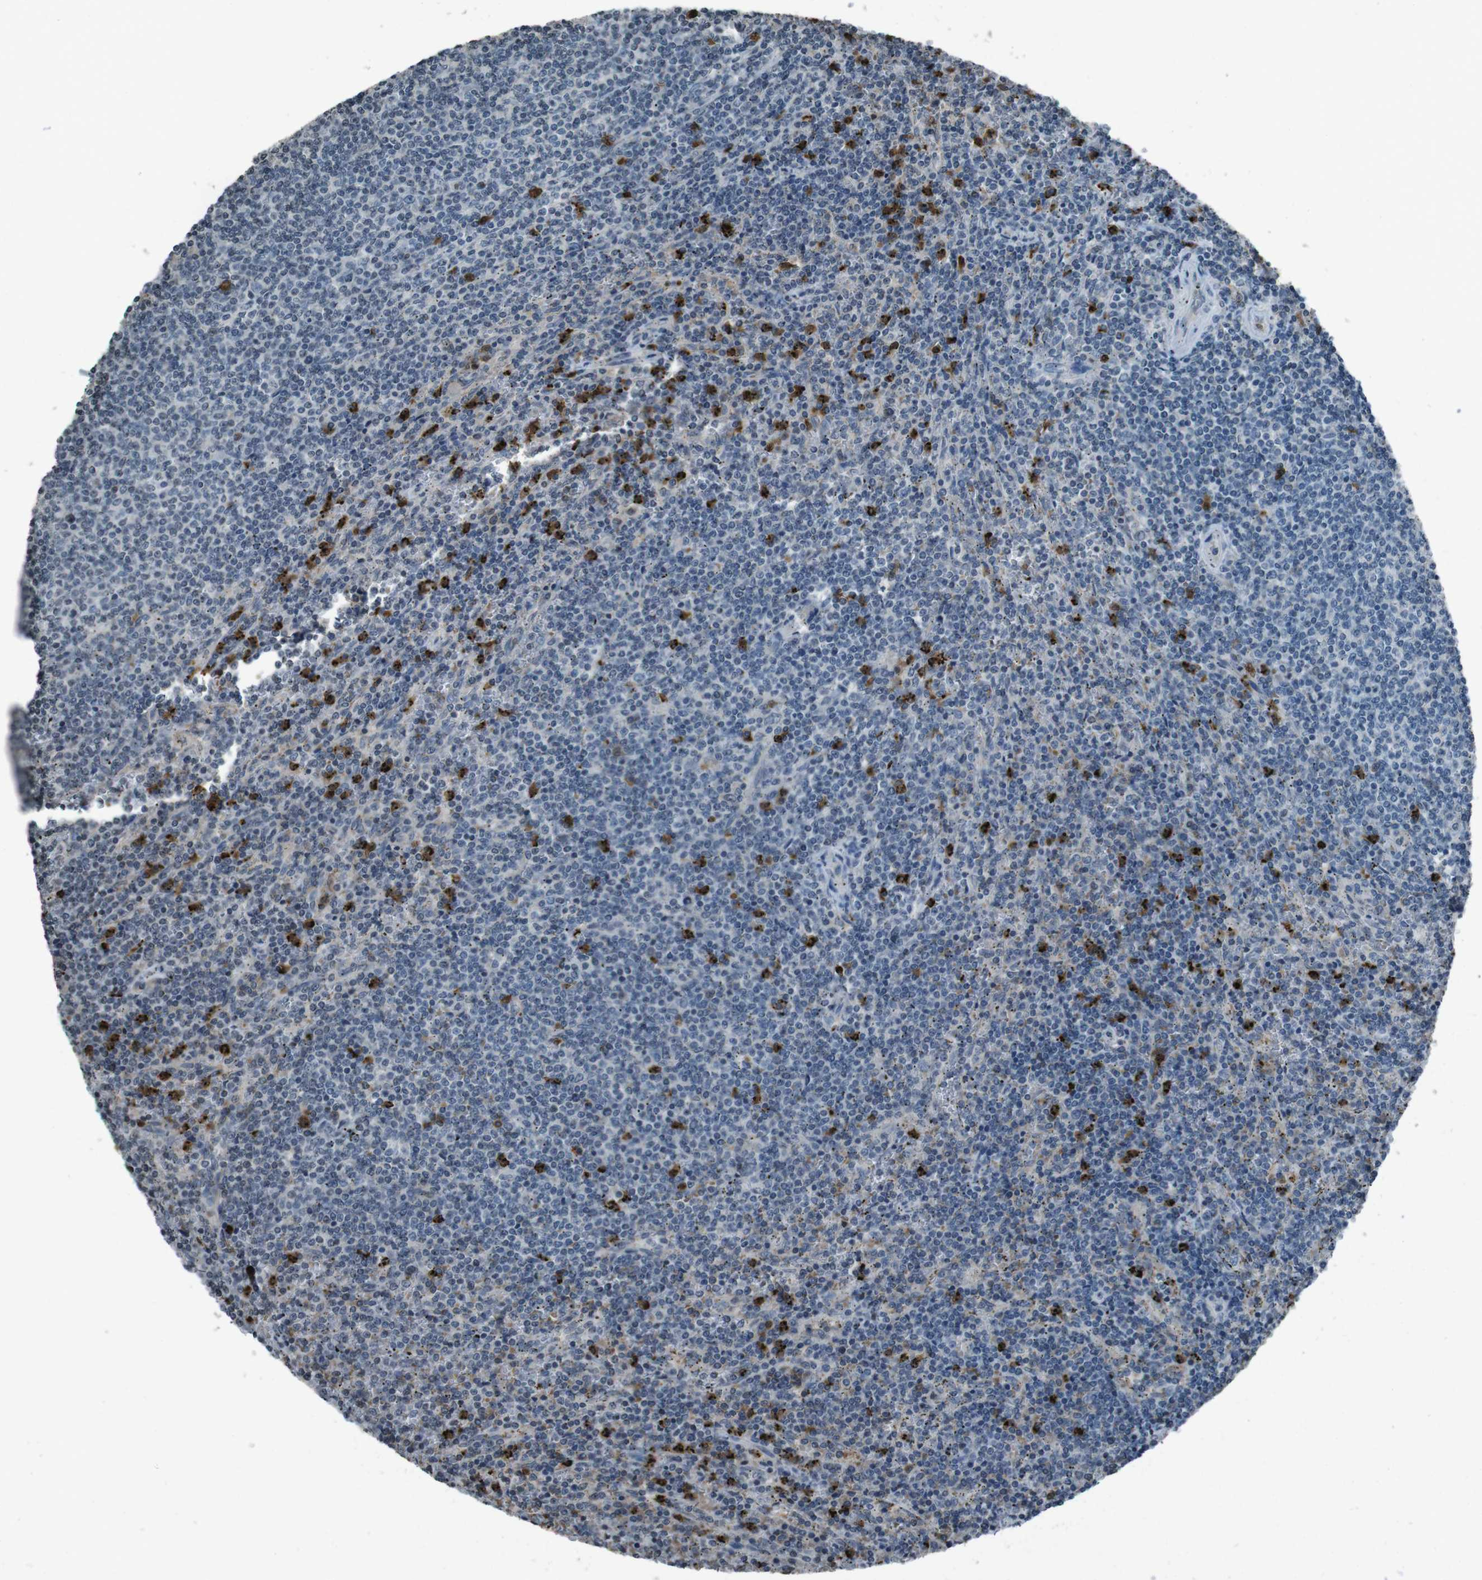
{"staining": {"intensity": "negative", "quantity": "none", "location": "none"}, "tissue": "lymphoma", "cell_type": "Tumor cells", "image_type": "cancer", "snomed": [{"axis": "morphology", "description": "Malignant lymphoma, non-Hodgkin's type, Low grade"}, {"axis": "topography", "description": "Spleen"}], "caption": "A histopathology image of malignant lymphoma, non-Hodgkin's type (low-grade) stained for a protein shows no brown staining in tumor cells. (IHC, brightfield microscopy, high magnification).", "gene": "UGT1A6", "patient": {"sex": "female", "age": 50}}